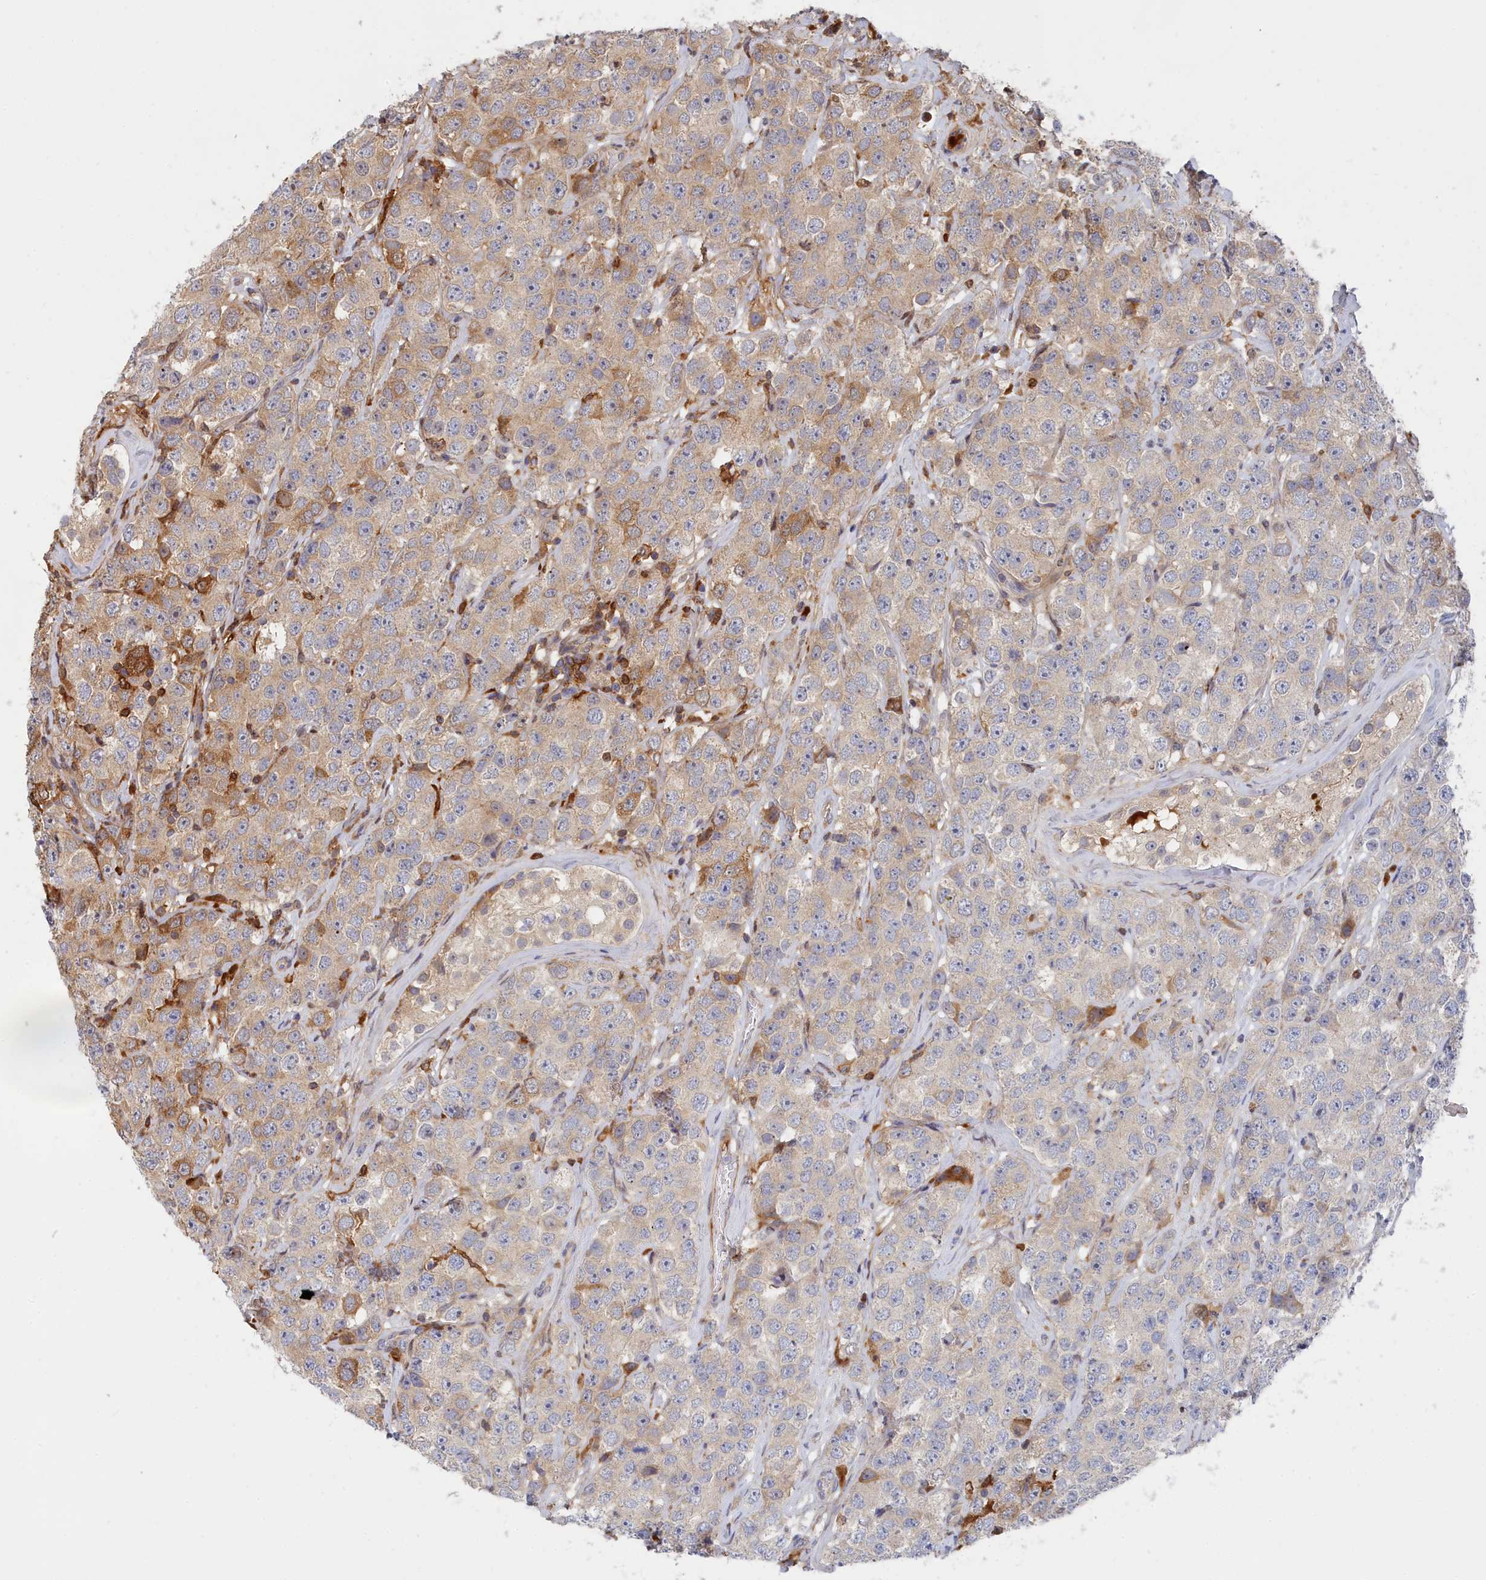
{"staining": {"intensity": "moderate", "quantity": "<25%", "location": "cytoplasmic/membranous"}, "tissue": "testis cancer", "cell_type": "Tumor cells", "image_type": "cancer", "snomed": [{"axis": "morphology", "description": "Seminoma, NOS"}, {"axis": "topography", "description": "Testis"}], "caption": "Immunohistochemistry of seminoma (testis) demonstrates low levels of moderate cytoplasmic/membranous expression in about <25% of tumor cells.", "gene": "SPATA5L1", "patient": {"sex": "male", "age": 28}}